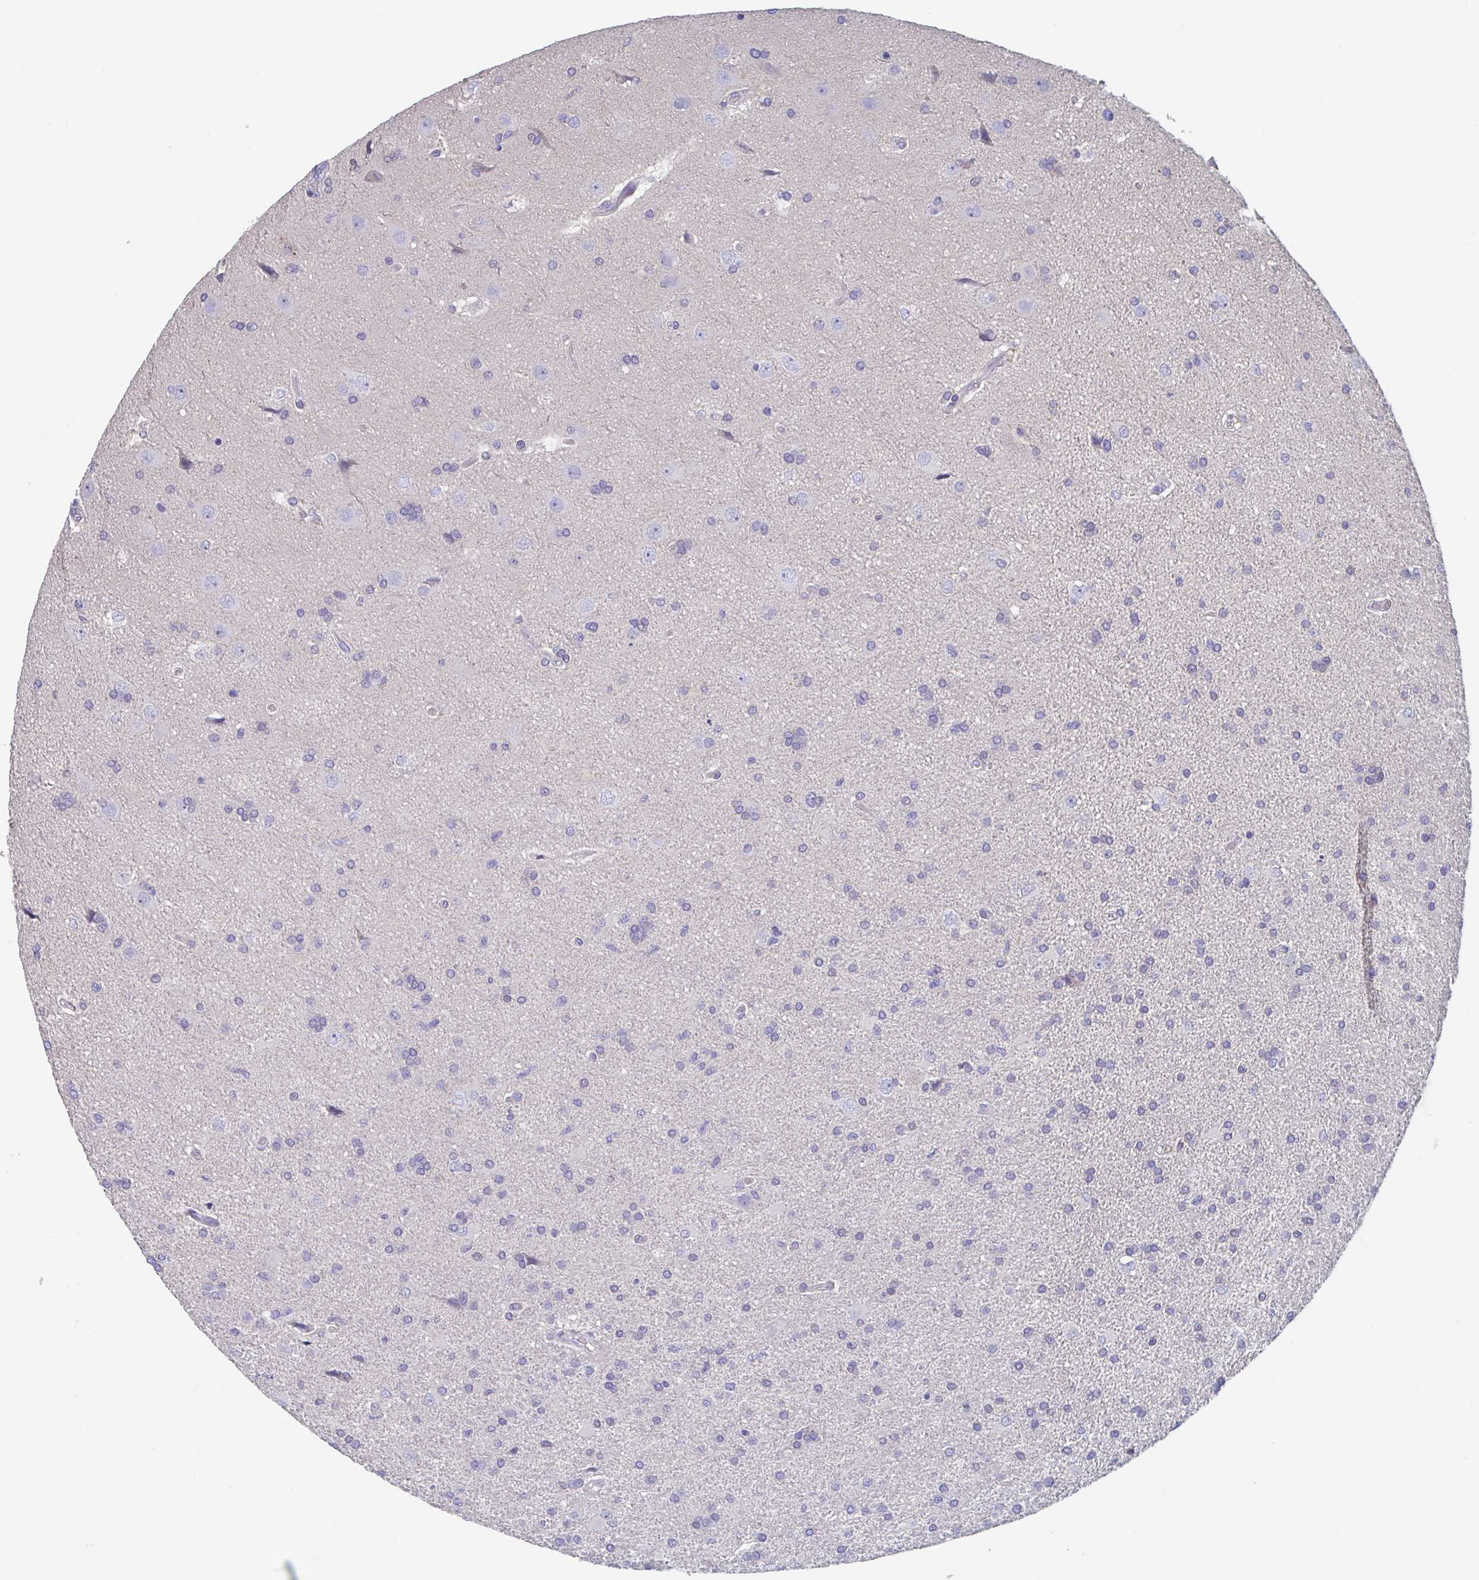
{"staining": {"intensity": "negative", "quantity": "none", "location": "none"}, "tissue": "glioma", "cell_type": "Tumor cells", "image_type": "cancer", "snomed": [{"axis": "morphology", "description": "Glioma, malignant, High grade"}, {"axis": "topography", "description": "Brain"}], "caption": "Immunohistochemical staining of malignant glioma (high-grade) shows no significant staining in tumor cells. The staining is performed using DAB (3,3'-diaminobenzidine) brown chromogen with nuclei counter-stained in using hematoxylin.", "gene": "UNKL", "patient": {"sex": "male", "age": 68}}